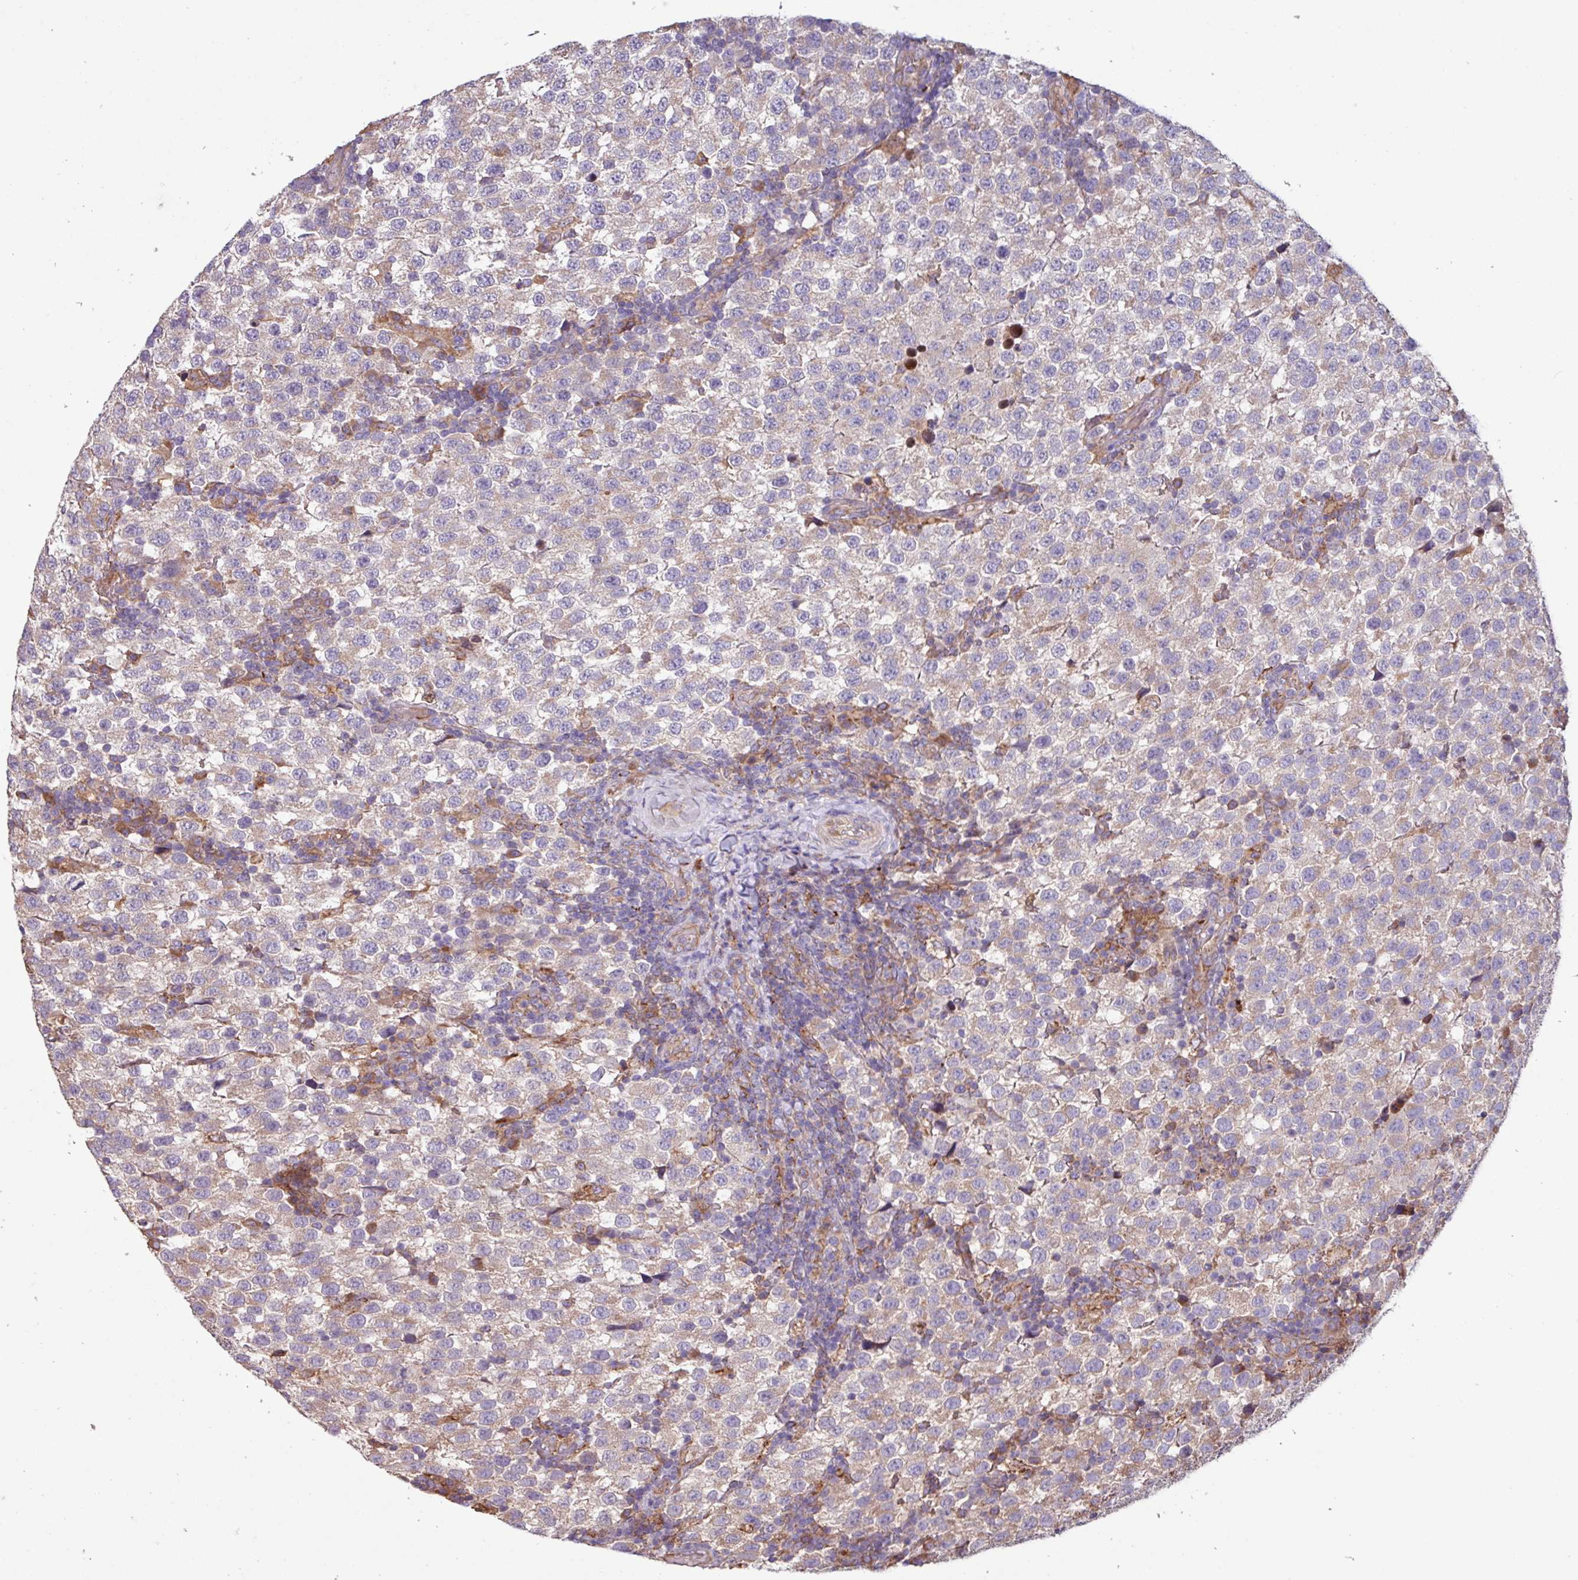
{"staining": {"intensity": "weak", "quantity": "<25%", "location": "cytoplasmic/membranous"}, "tissue": "testis cancer", "cell_type": "Tumor cells", "image_type": "cancer", "snomed": [{"axis": "morphology", "description": "Seminoma, NOS"}, {"axis": "topography", "description": "Testis"}], "caption": "Human seminoma (testis) stained for a protein using immunohistochemistry shows no expression in tumor cells.", "gene": "PTPRQ", "patient": {"sex": "male", "age": 34}}